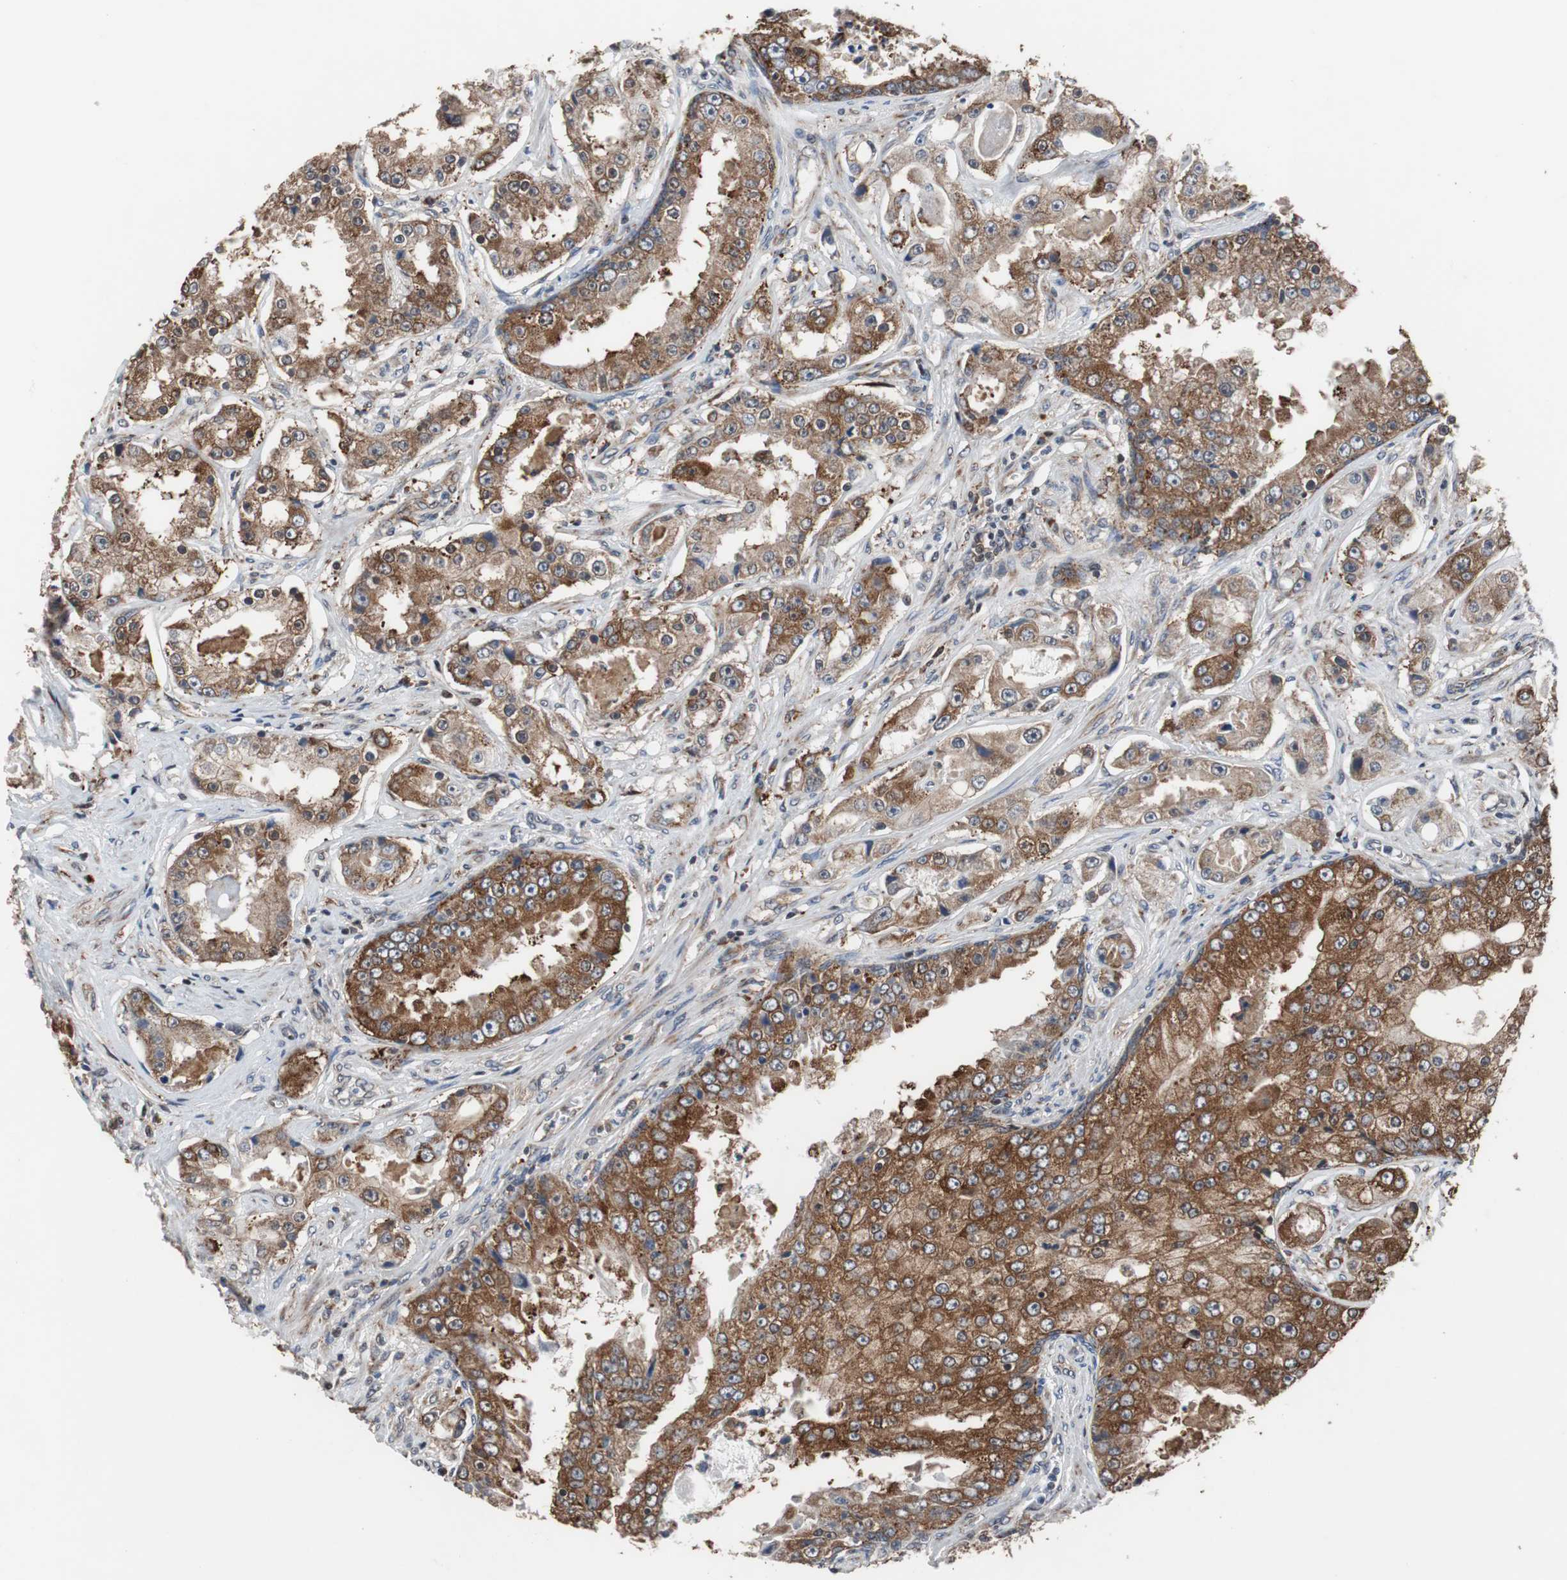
{"staining": {"intensity": "strong", "quantity": ">75%", "location": "cytoplasmic/membranous"}, "tissue": "prostate cancer", "cell_type": "Tumor cells", "image_type": "cancer", "snomed": [{"axis": "morphology", "description": "Adenocarcinoma, High grade"}, {"axis": "topography", "description": "Prostate"}], "caption": "A histopathology image of human prostate cancer stained for a protein shows strong cytoplasmic/membranous brown staining in tumor cells.", "gene": "USP10", "patient": {"sex": "male", "age": 73}}